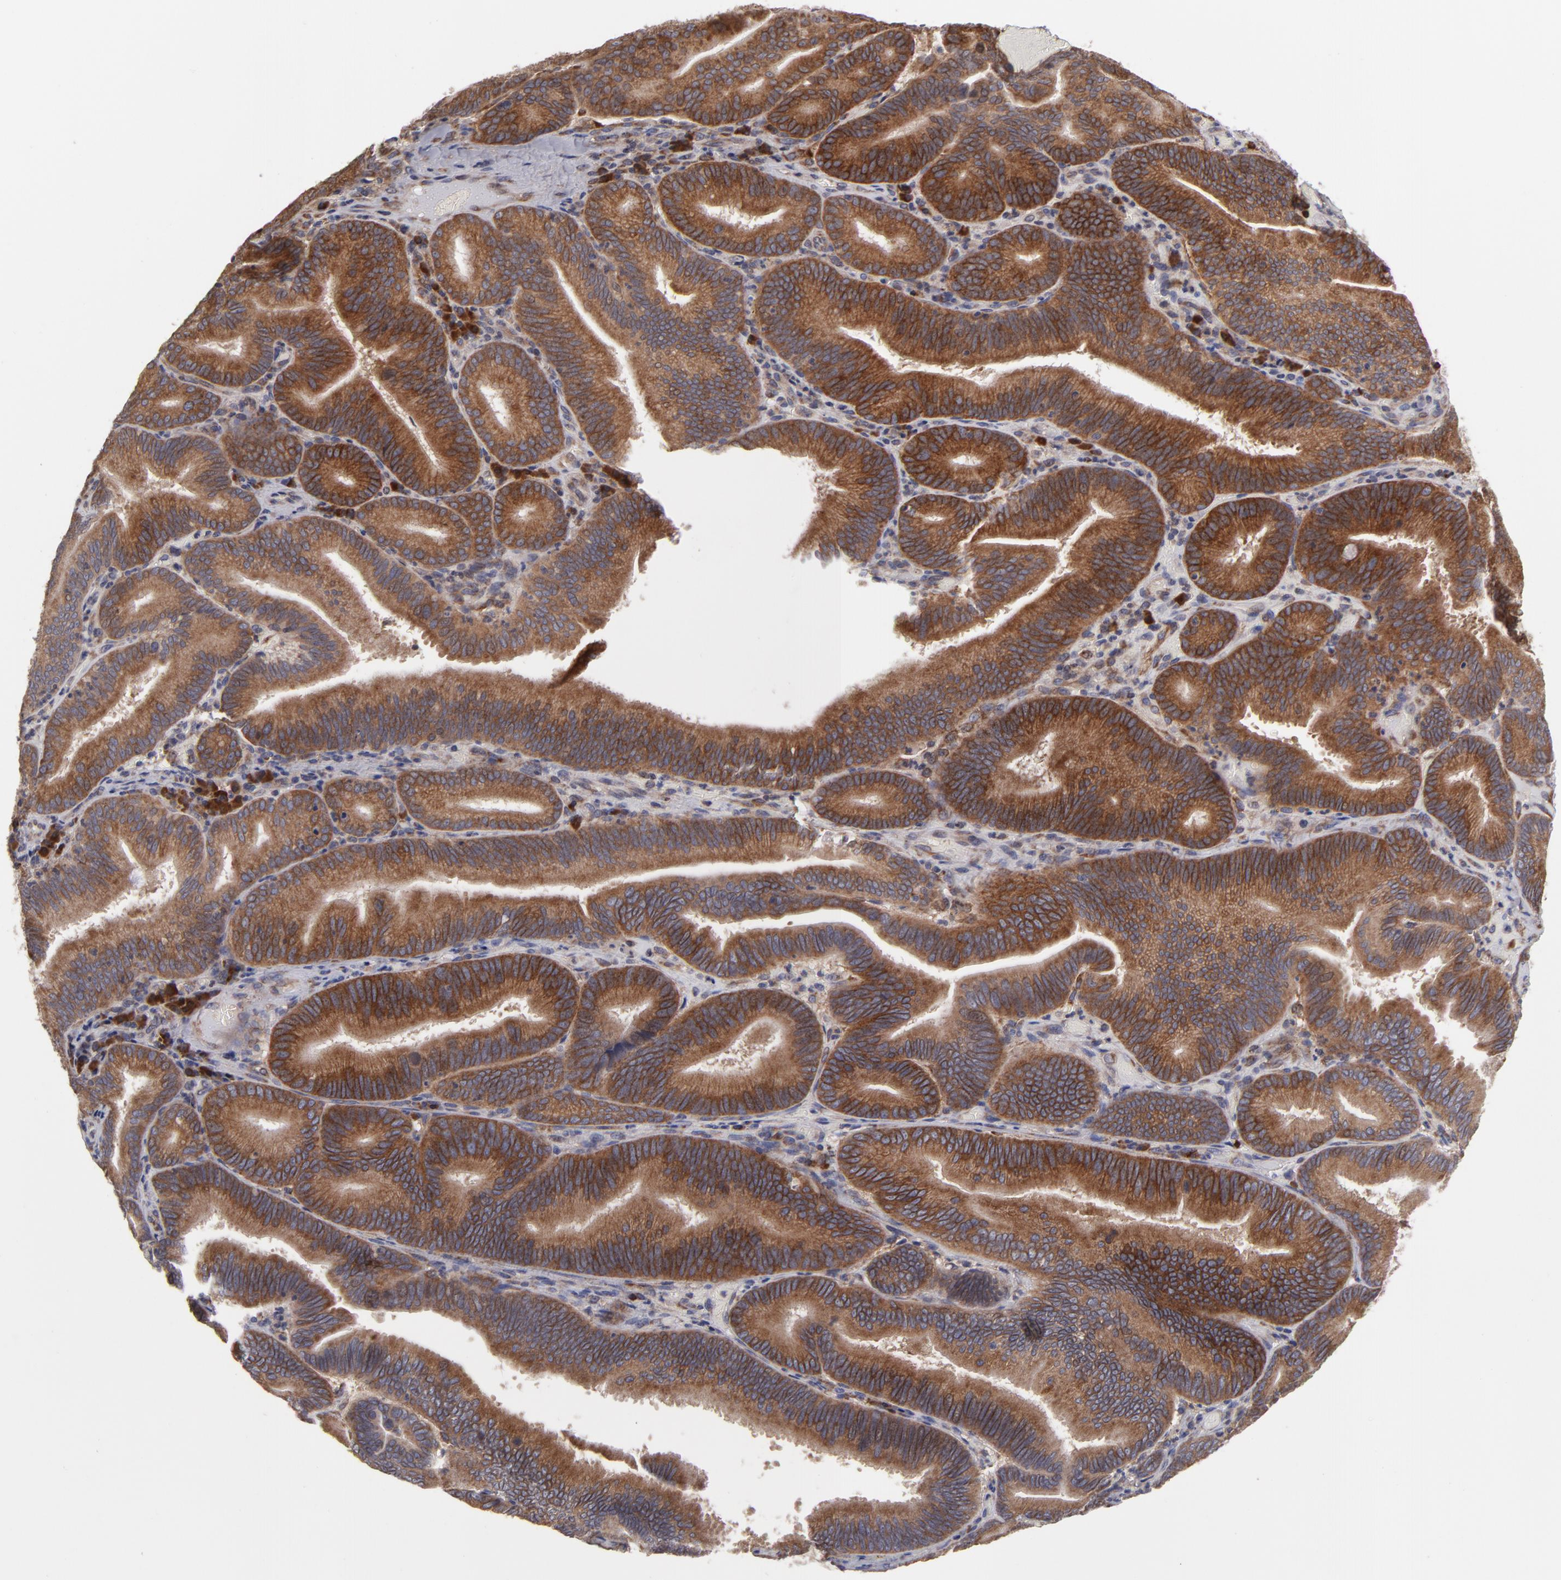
{"staining": {"intensity": "moderate", "quantity": ">75%", "location": "cytoplasmic/membranous"}, "tissue": "pancreatic cancer", "cell_type": "Tumor cells", "image_type": "cancer", "snomed": [{"axis": "morphology", "description": "Adenocarcinoma, NOS"}, {"axis": "topography", "description": "Pancreas"}], "caption": "Tumor cells display moderate cytoplasmic/membranous expression in approximately >75% of cells in adenocarcinoma (pancreatic). Using DAB (brown) and hematoxylin (blue) stains, captured at high magnification using brightfield microscopy.", "gene": "SND1", "patient": {"sex": "male", "age": 82}}